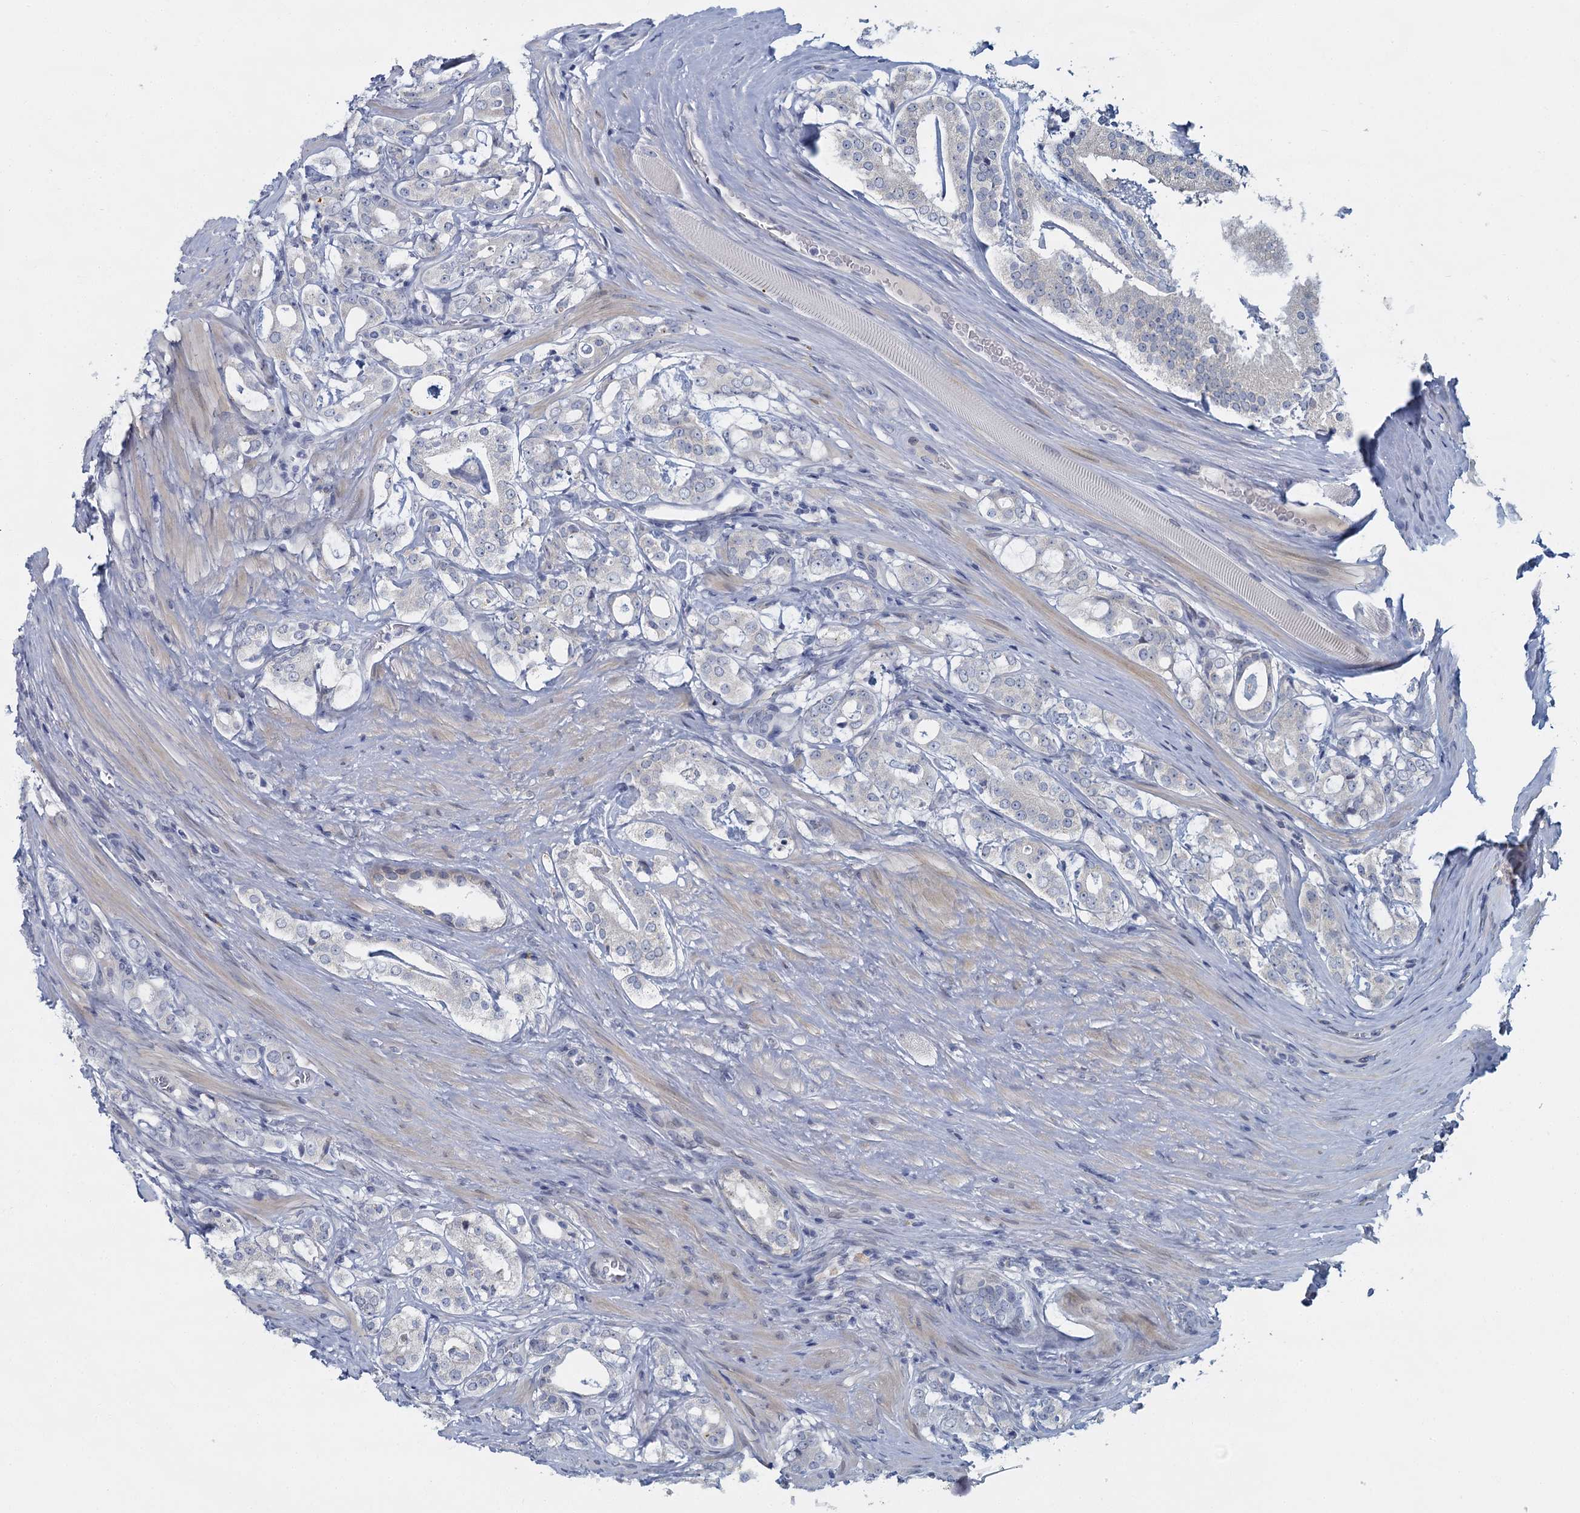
{"staining": {"intensity": "negative", "quantity": "none", "location": "none"}, "tissue": "prostate cancer", "cell_type": "Tumor cells", "image_type": "cancer", "snomed": [{"axis": "morphology", "description": "Adenocarcinoma, High grade"}, {"axis": "topography", "description": "Prostate"}], "caption": "Immunohistochemistry micrograph of neoplastic tissue: human adenocarcinoma (high-grade) (prostate) stained with DAB reveals no significant protein staining in tumor cells.", "gene": "ACRBP", "patient": {"sex": "male", "age": 63}}